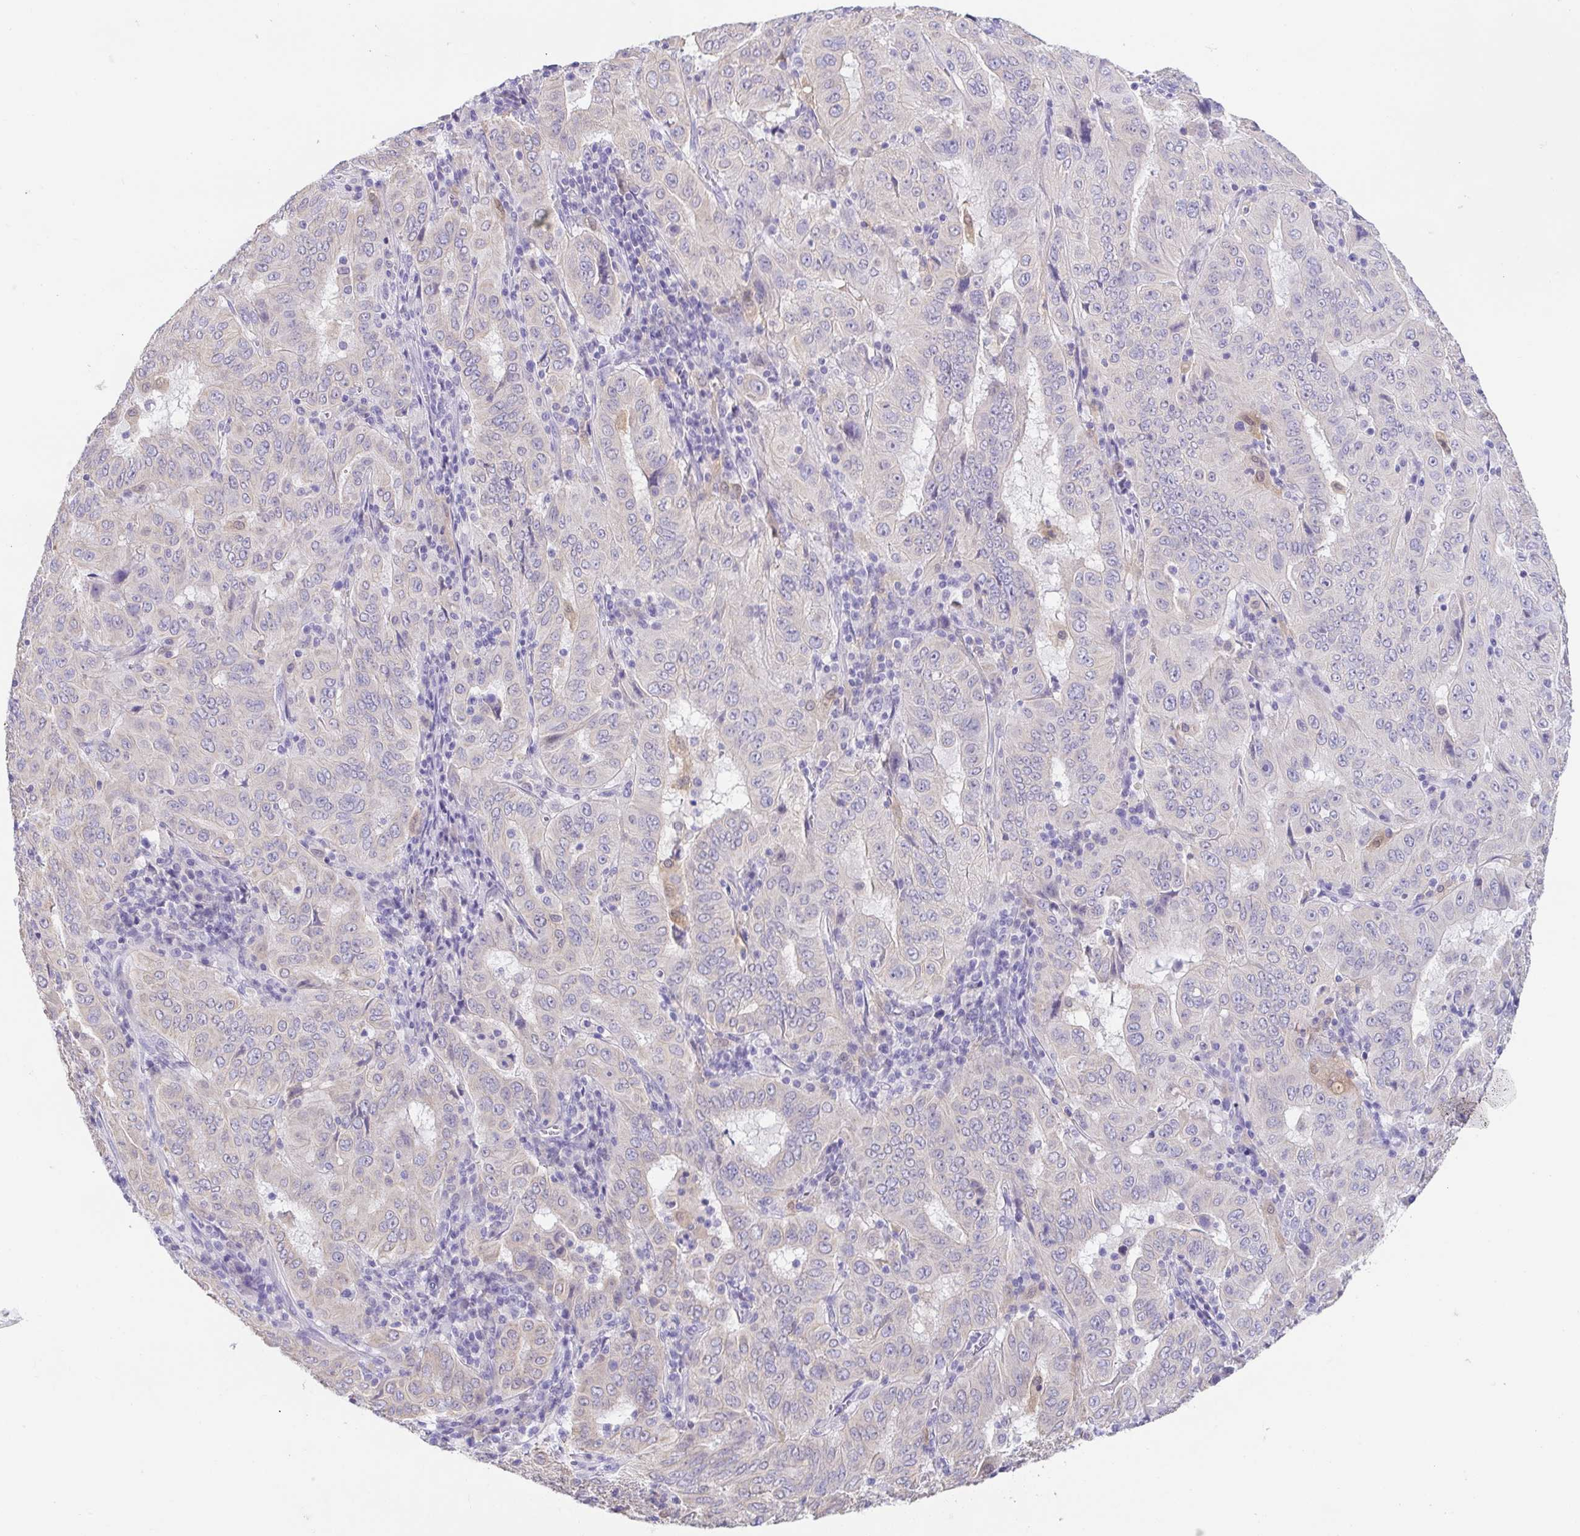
{"staining": {"intensity": "negative", "quantity": "none", "location": "none"}, "tissue": "pancreatic cancer", "cell_type": "Tumor cells", "image_type": "cancer", "snomed": [{"axis": "morphology", "description": "Adenocarcinoma, NOS"}, {"axis": "topography", "description": "Pancreas"}], "caption": "Protein analysis of pancreatic cancer demonstrates no significant expression in tumor cells.", "gene": "FABP3", "patient": {"sex": "male", "age": 63}}